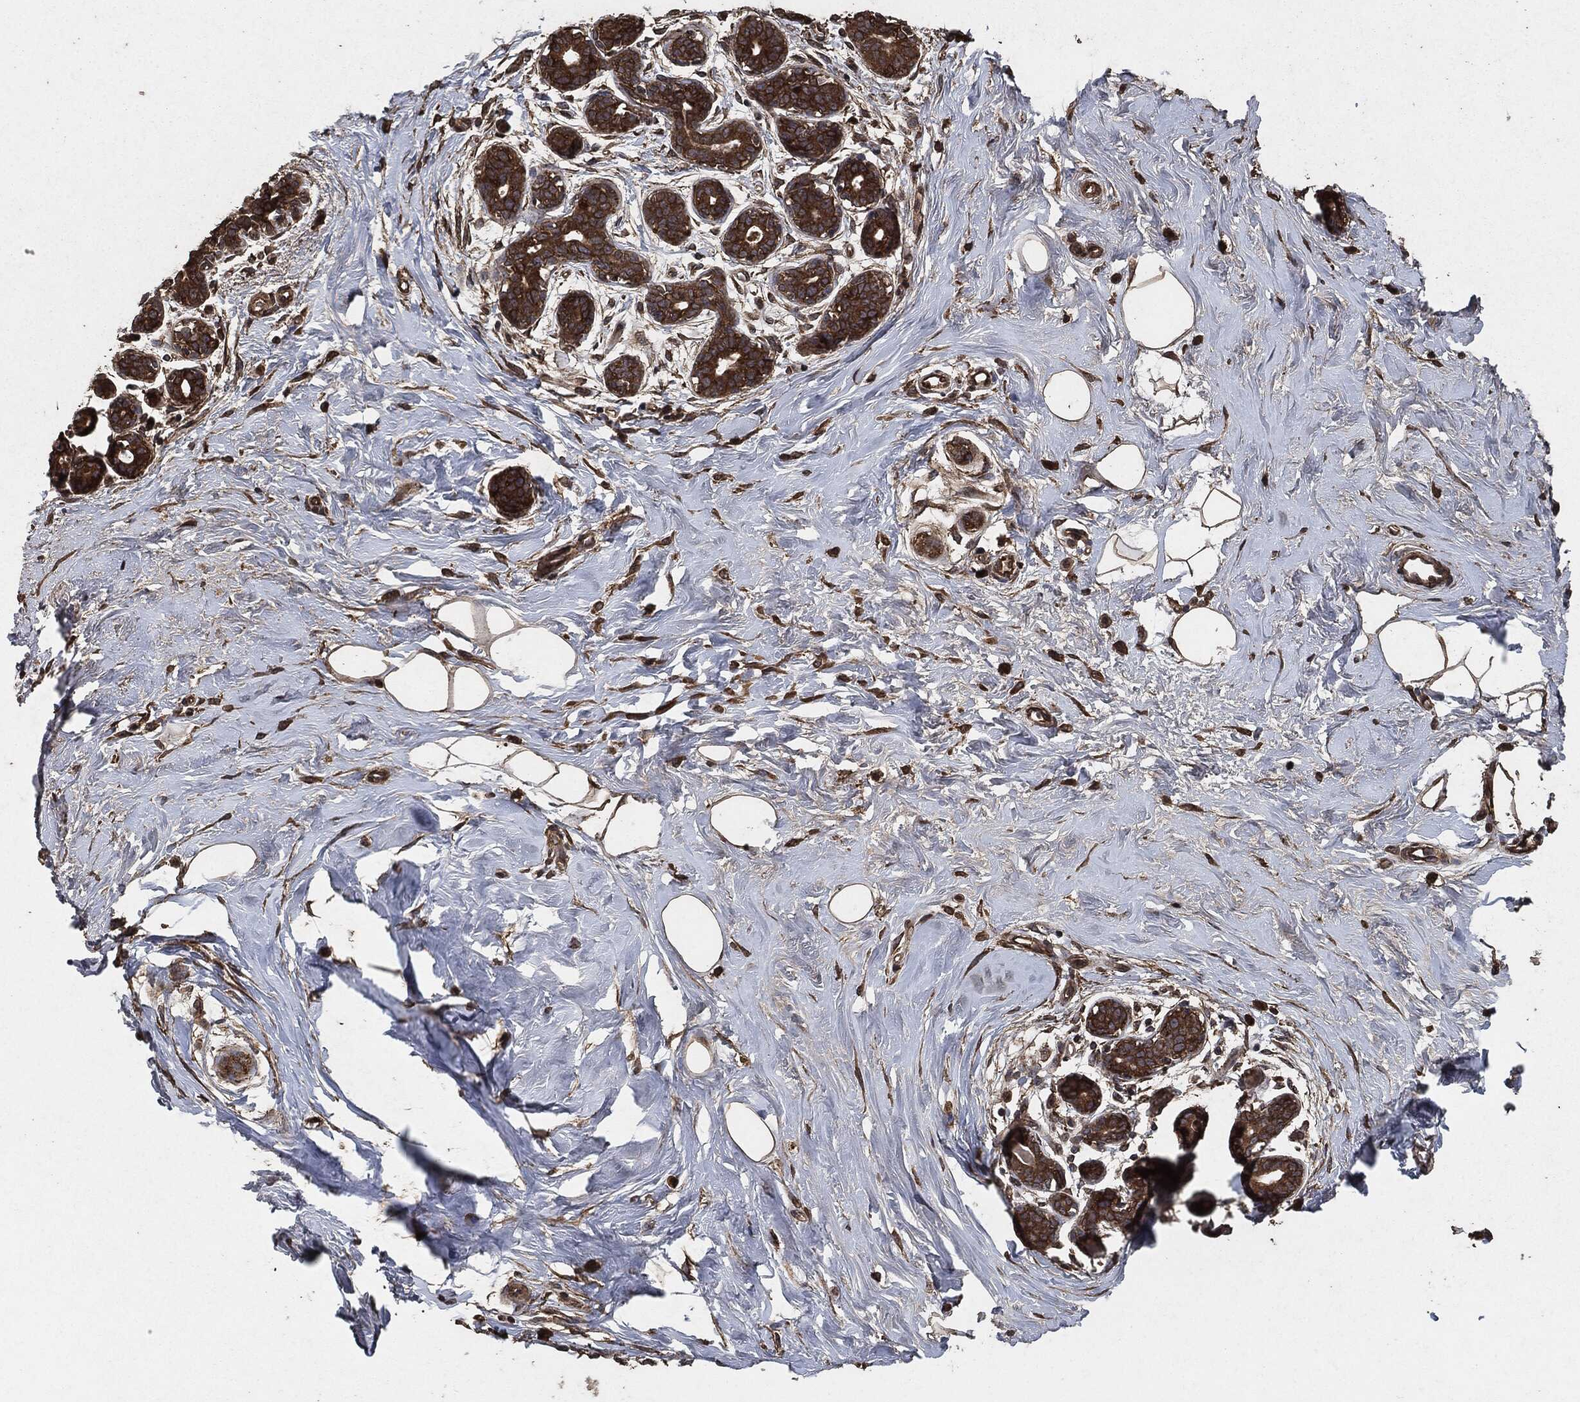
{"staining": {"intensity": "negative", "quantity": "none", "location": "none"}, "tissue": "breast", "cell_type": "Adipocytes", "image_type": "normal", "snomed": [{"axis": "morphology", "description": "Normal tissue, NOS"}, {"axis": "topography", "description": "Breast"}], "caption": "Adipocytes are negative for brown protein staining in unremarkable breast.", "gene": "AKT1S1", "patient": {"sex": "female", "age": 43}}